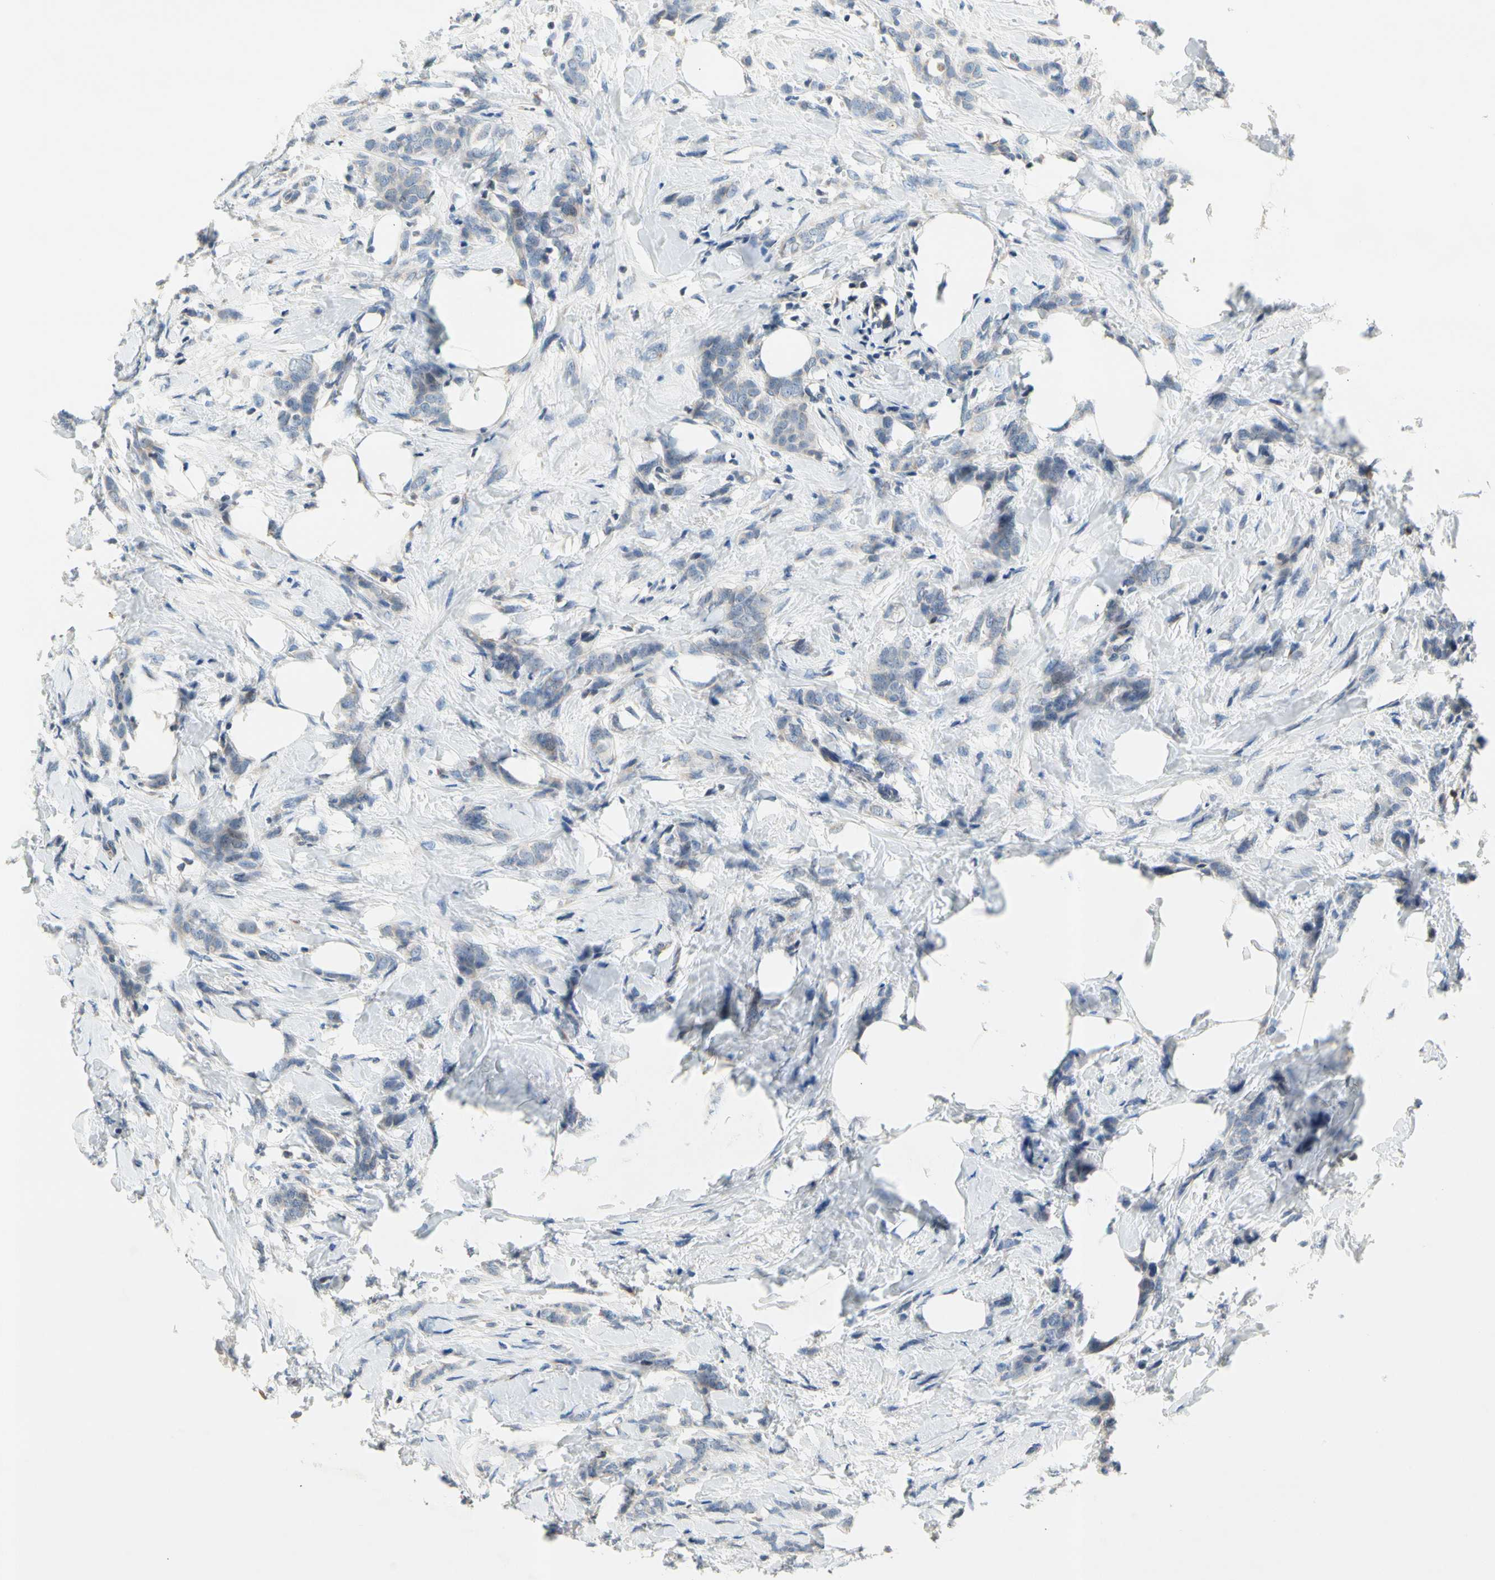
{"staining": {"intensity": "negative", "quantity": "none", "location": "none"}, "tissue": "breast cancer", "cell_type": "Tumor cells", "image_type": "cancer", "snomed": [{"axis": "morphology", "description": "Lobular carcinoma, in situ"}, {"axis": "morphology", "description": "Lobular carcinoma"}, {"axis": "topography", "description": "Breast"}], "caption": "High magnification brightfield microscopy of lobular carcinoma (breast) stained with DAB (3,3'-diaminobenzidine) (brown) and counterstained with hematoxylin (blue): tumor cells show no significant staining. (Stains: DAB (3,3'-diaminobenzidine) immunohistochemistry with hematoxylin counter stain, Microscopy: brightfield microscopy at high magnification).", "gene": "SOX30", "patient": {"sex": "female", "age": 41}}